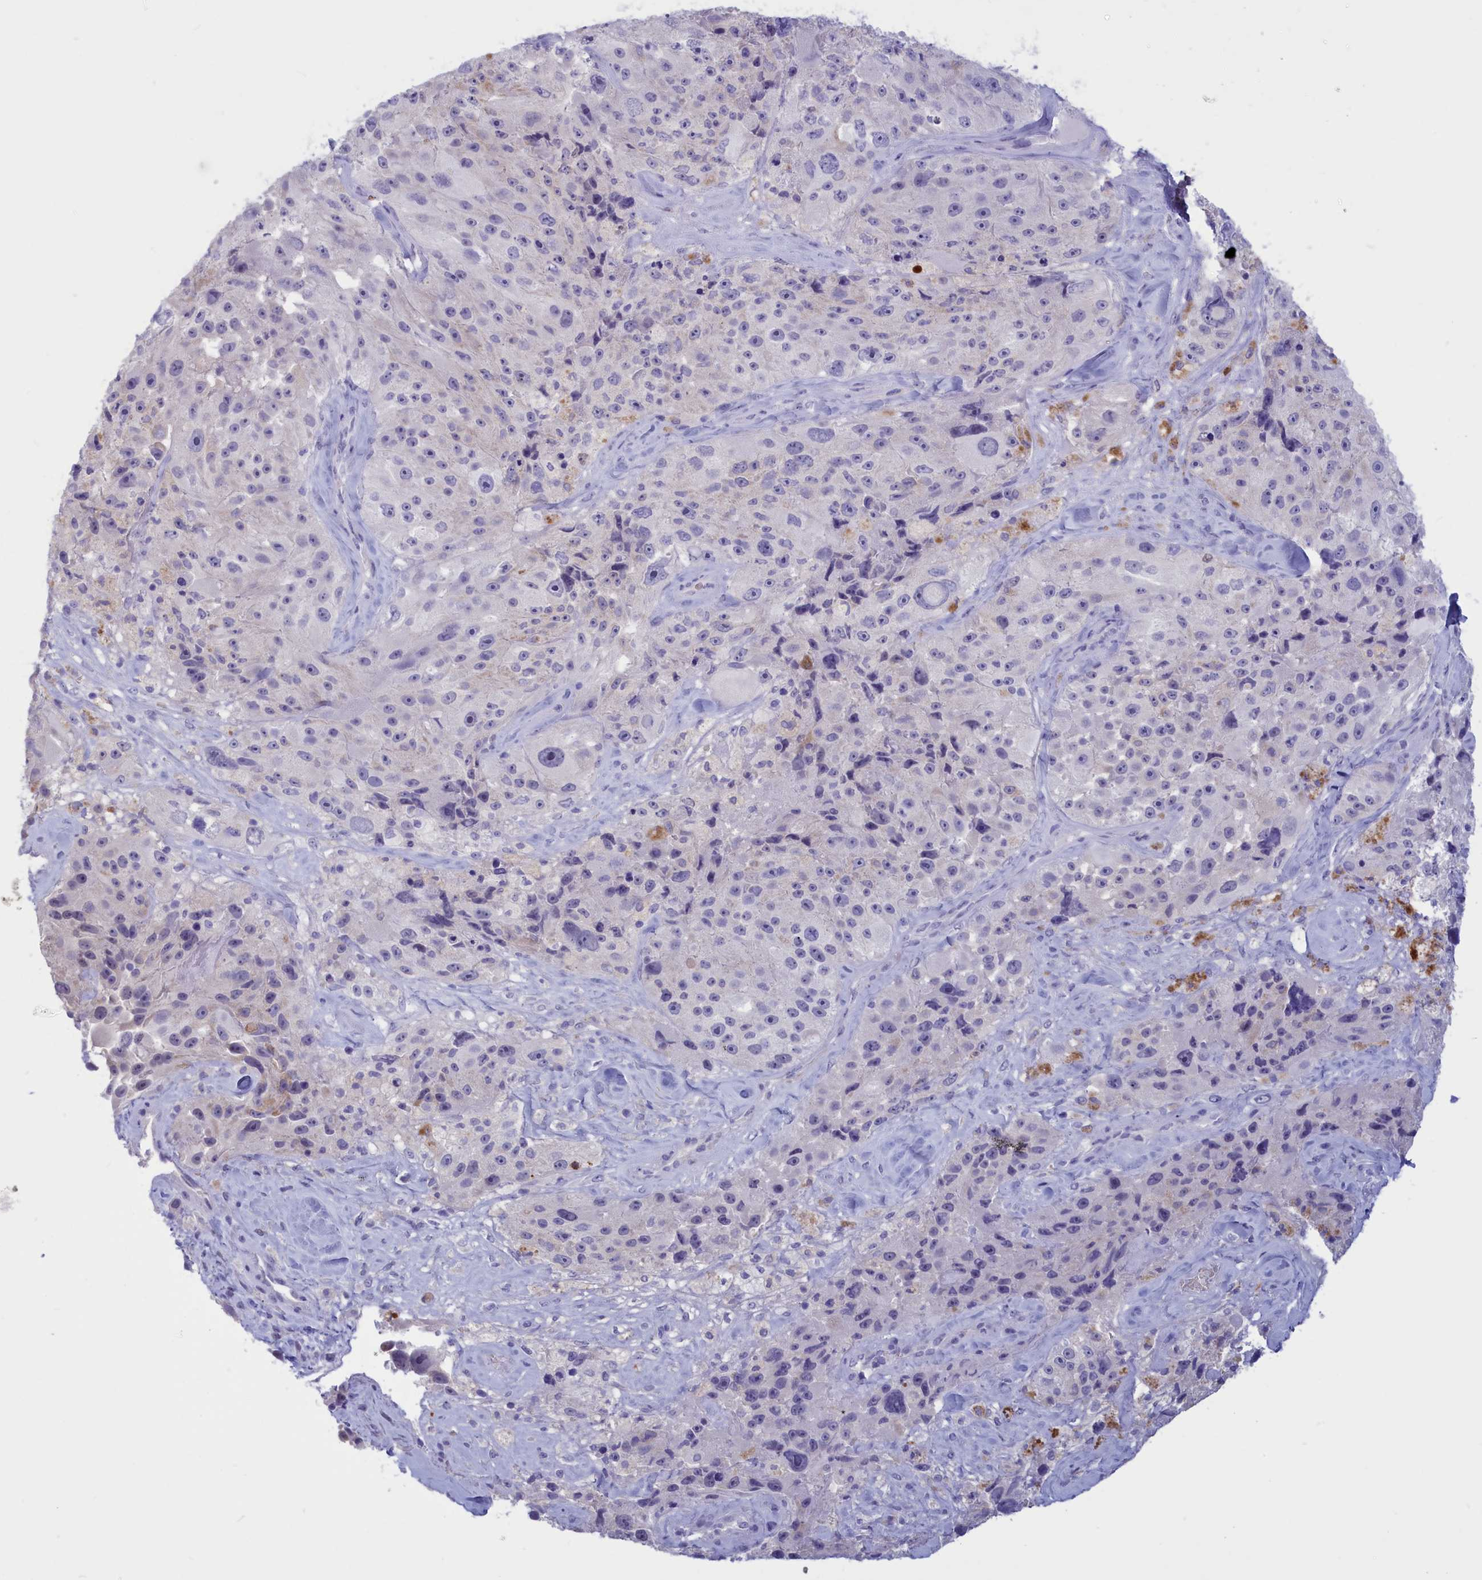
{"staining": {"intensity": "negative", "quantity": "none", "location": "none"}, "tissue": "melanoma", "cell_type": "Tumor cells", "image_type": "cancer", "snomed": [{"axis": "morphology", "description": "Malignant melanoma, Metastatic site"}, {"axis": "topography", "description": "Lymph node"}], "caption": "Human melanoma stained for a protein using IHC exhibits no positivity in tumor cells.", "gene": "GAPDHS", "patient": {"sex": "male", "age": 62}}